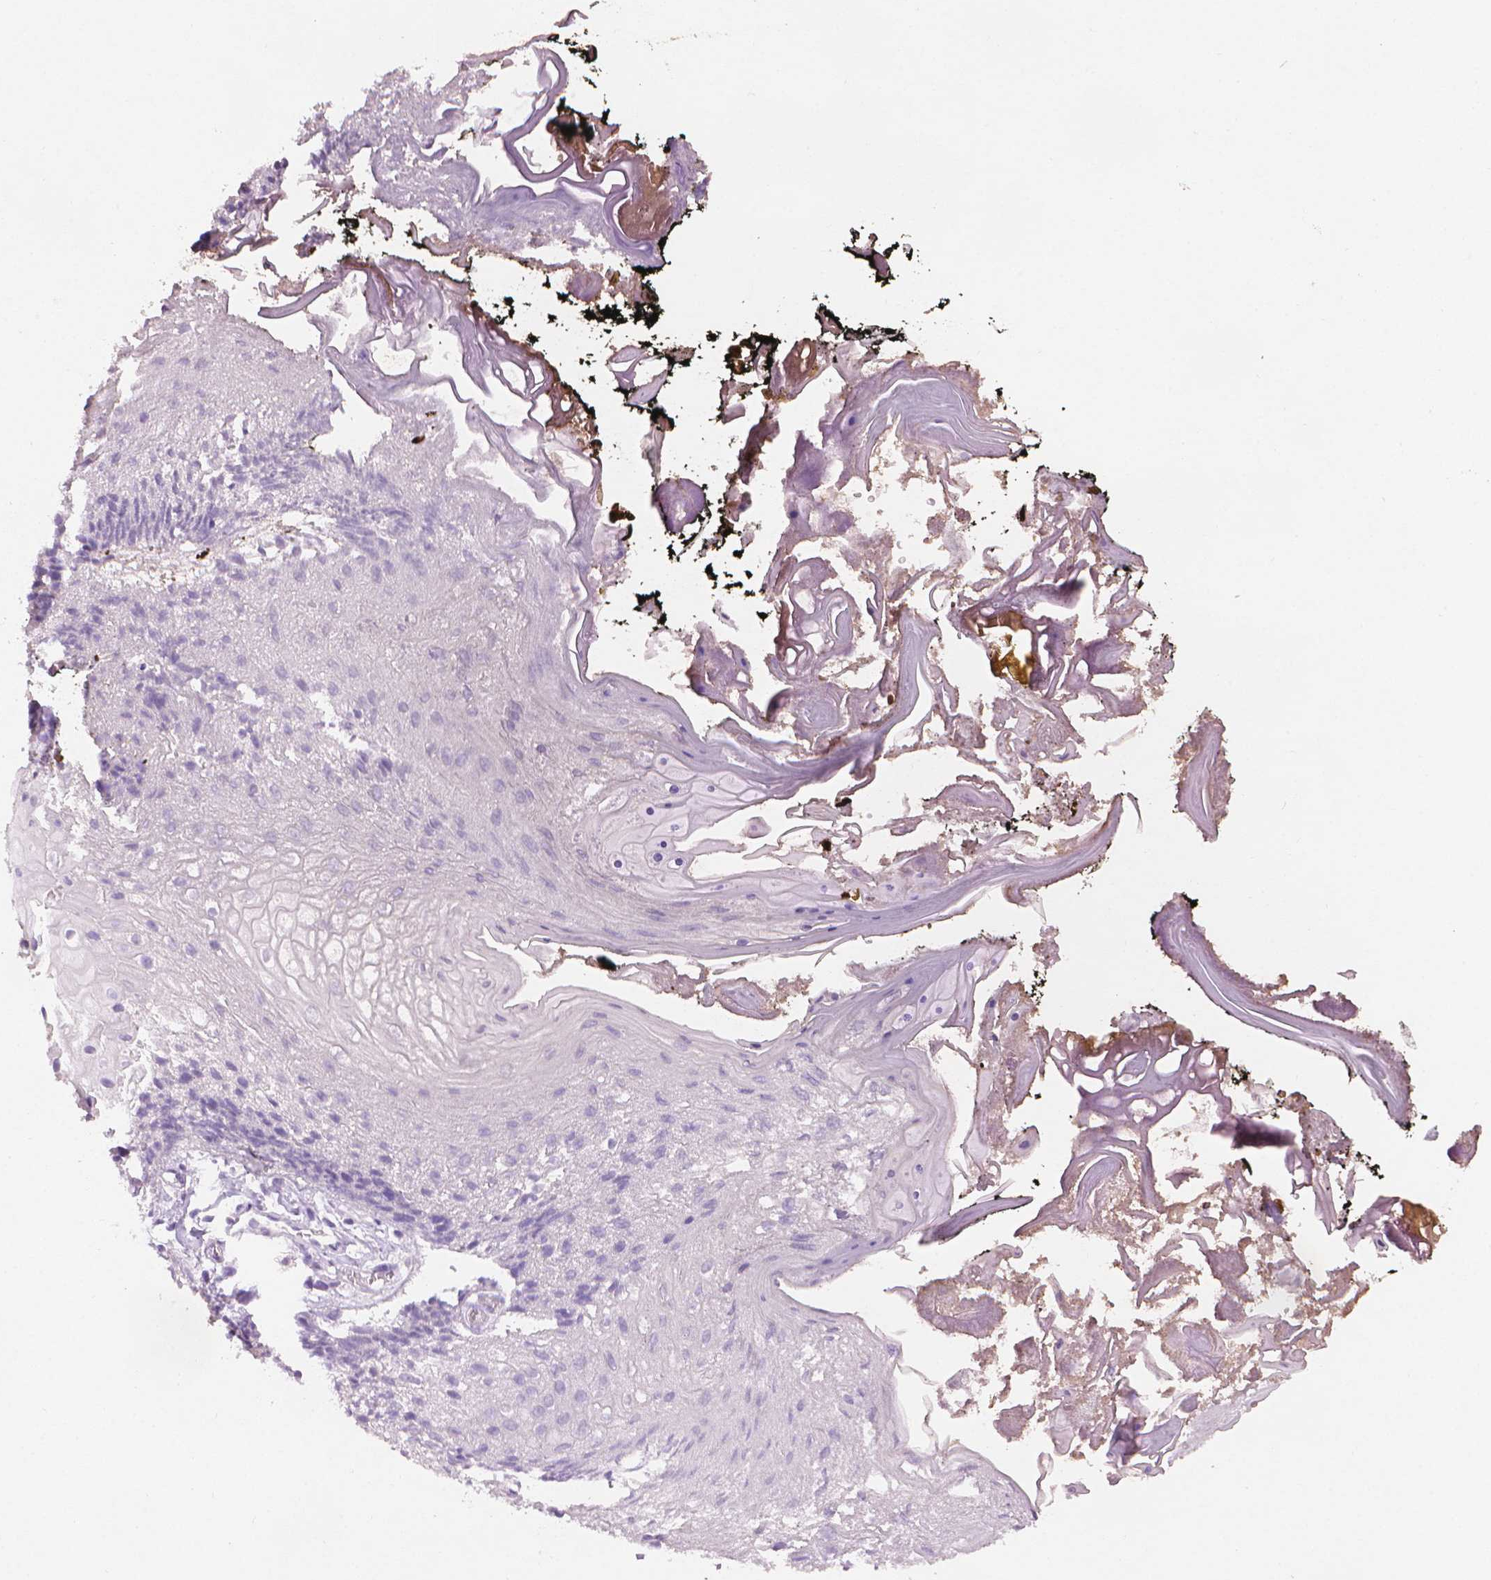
{"staining": {"intensity": "negative", "quantity": "none", "location": "none"}, "tissue": "oral mucosa", "cell_type": "Squamous epithelial cells", "image_type": "normal", "snomed": [{"axis": "morphology", "description": "Normal tissue, NOS"}, {"axis": "morphology", "description": "Squamous cell carcinoma, NOS"}, {"axis": "topography", "description": "Oral tissue"}, {"axis": "topography", "description": "Head-Neck"}], "caption": "An immunohistochemistry histopathology image of unremarkable oral mucosa is shown. There is no staining in squamous epithelial cells of oral mucosa. The staining was performed using DAB to visualize the protein expression in brown, while the nuclei were stained in blue with hematoxylin (Magnification: 20x).", "gene": "MLANA", "patient": {"sex": "male", "age": 69}}